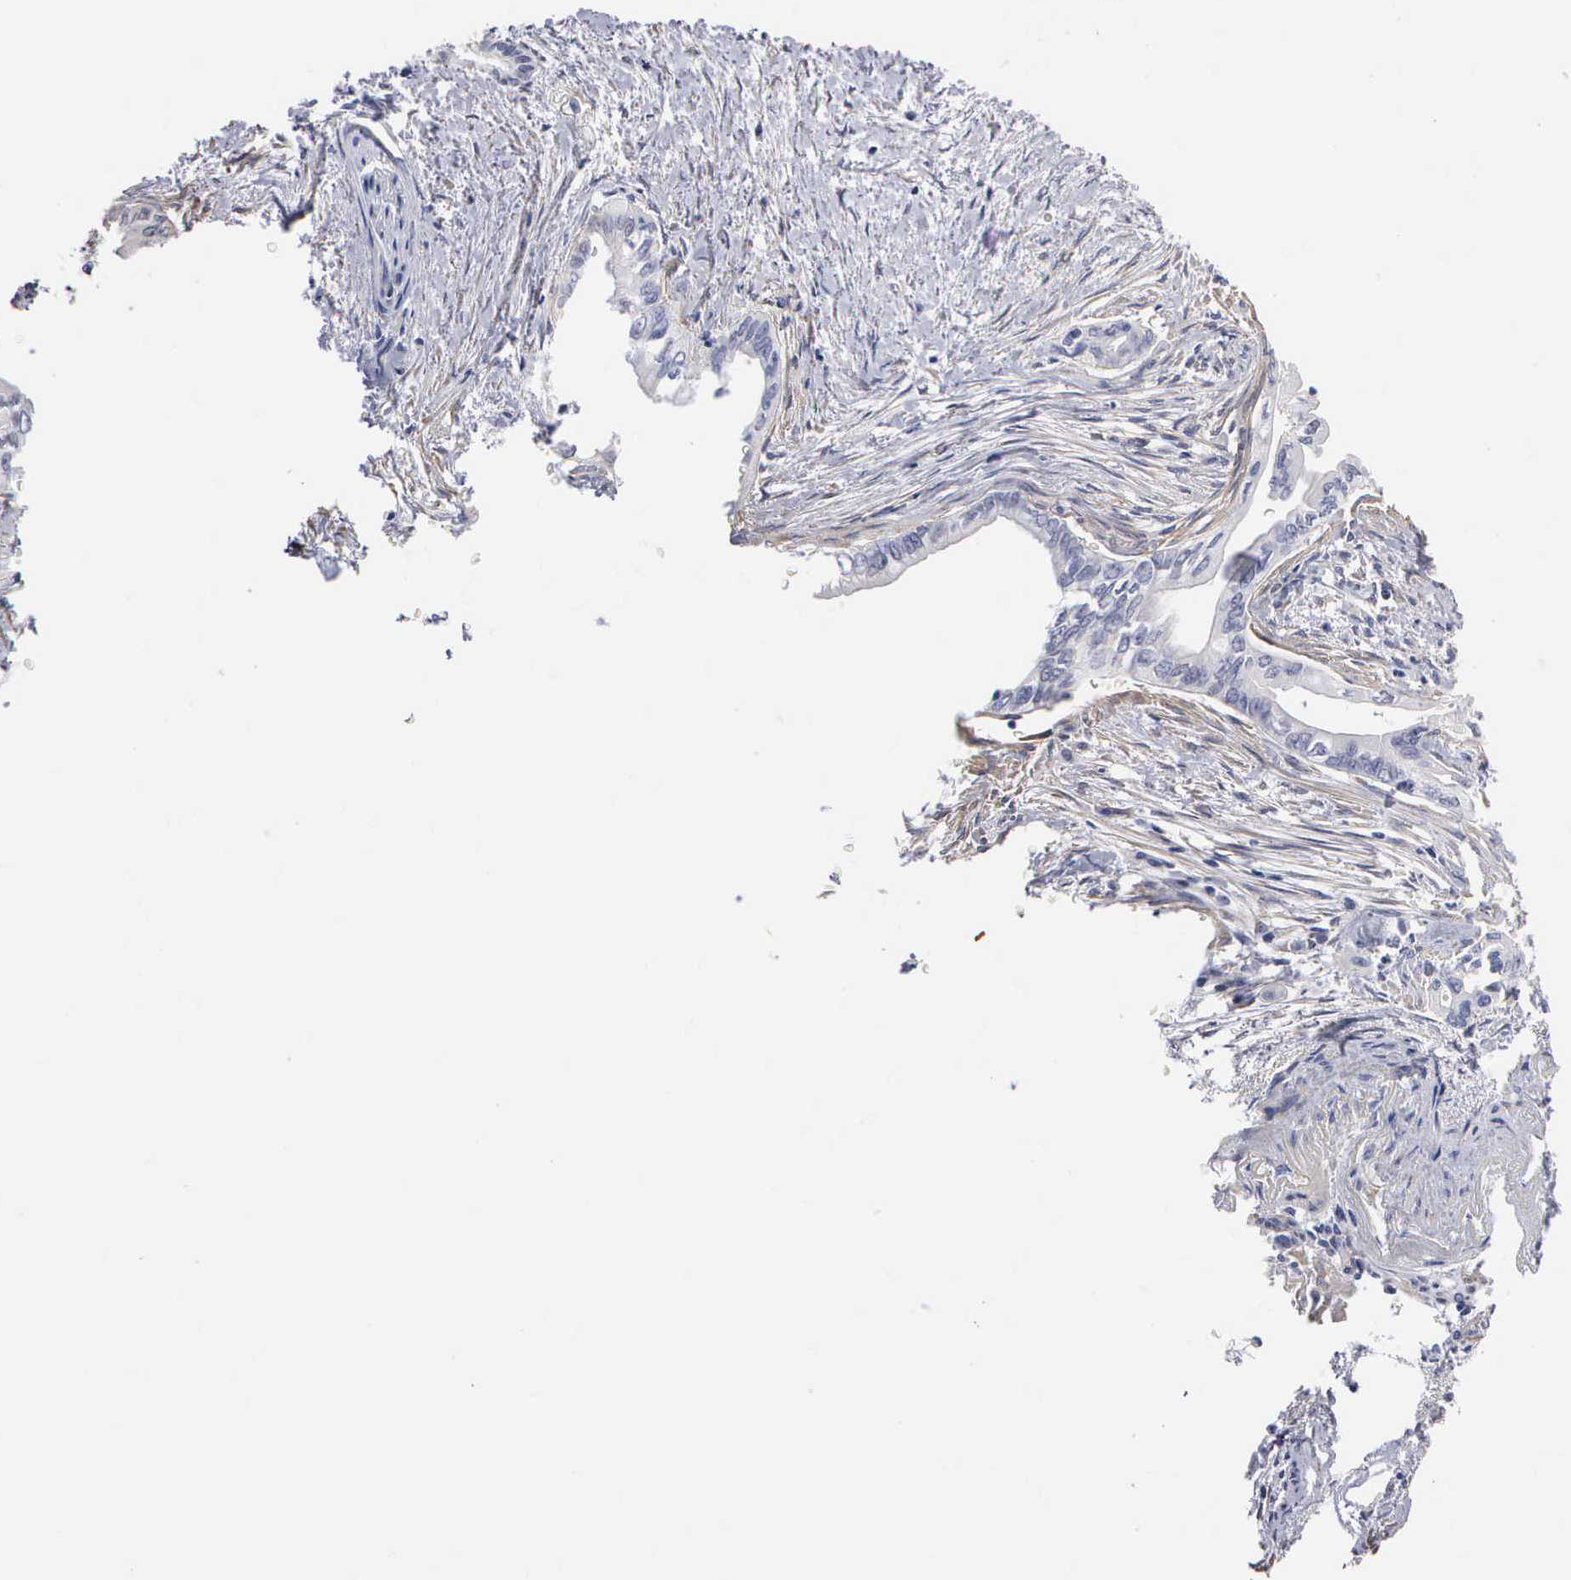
{"staining": {"intensity": "negative", "quantity": "none", "location": "none"}, "tissue": "pancreatic cancer", "cell_type": "Tumor cells", "image_type": "cancer", "snomed": [{"axis": "morphology", "description": "Adenocarcinoma, NOS"}, {"axis": "topography", "description": "Pancreas"}], "caption": "Immunohistochemical staining of human pancreatic cancer (adenocarcinoma) demonstrates no significant expression in tumor cells.", "gene": "ELFN2", "patient": {"sex": "female", "age": 66}}